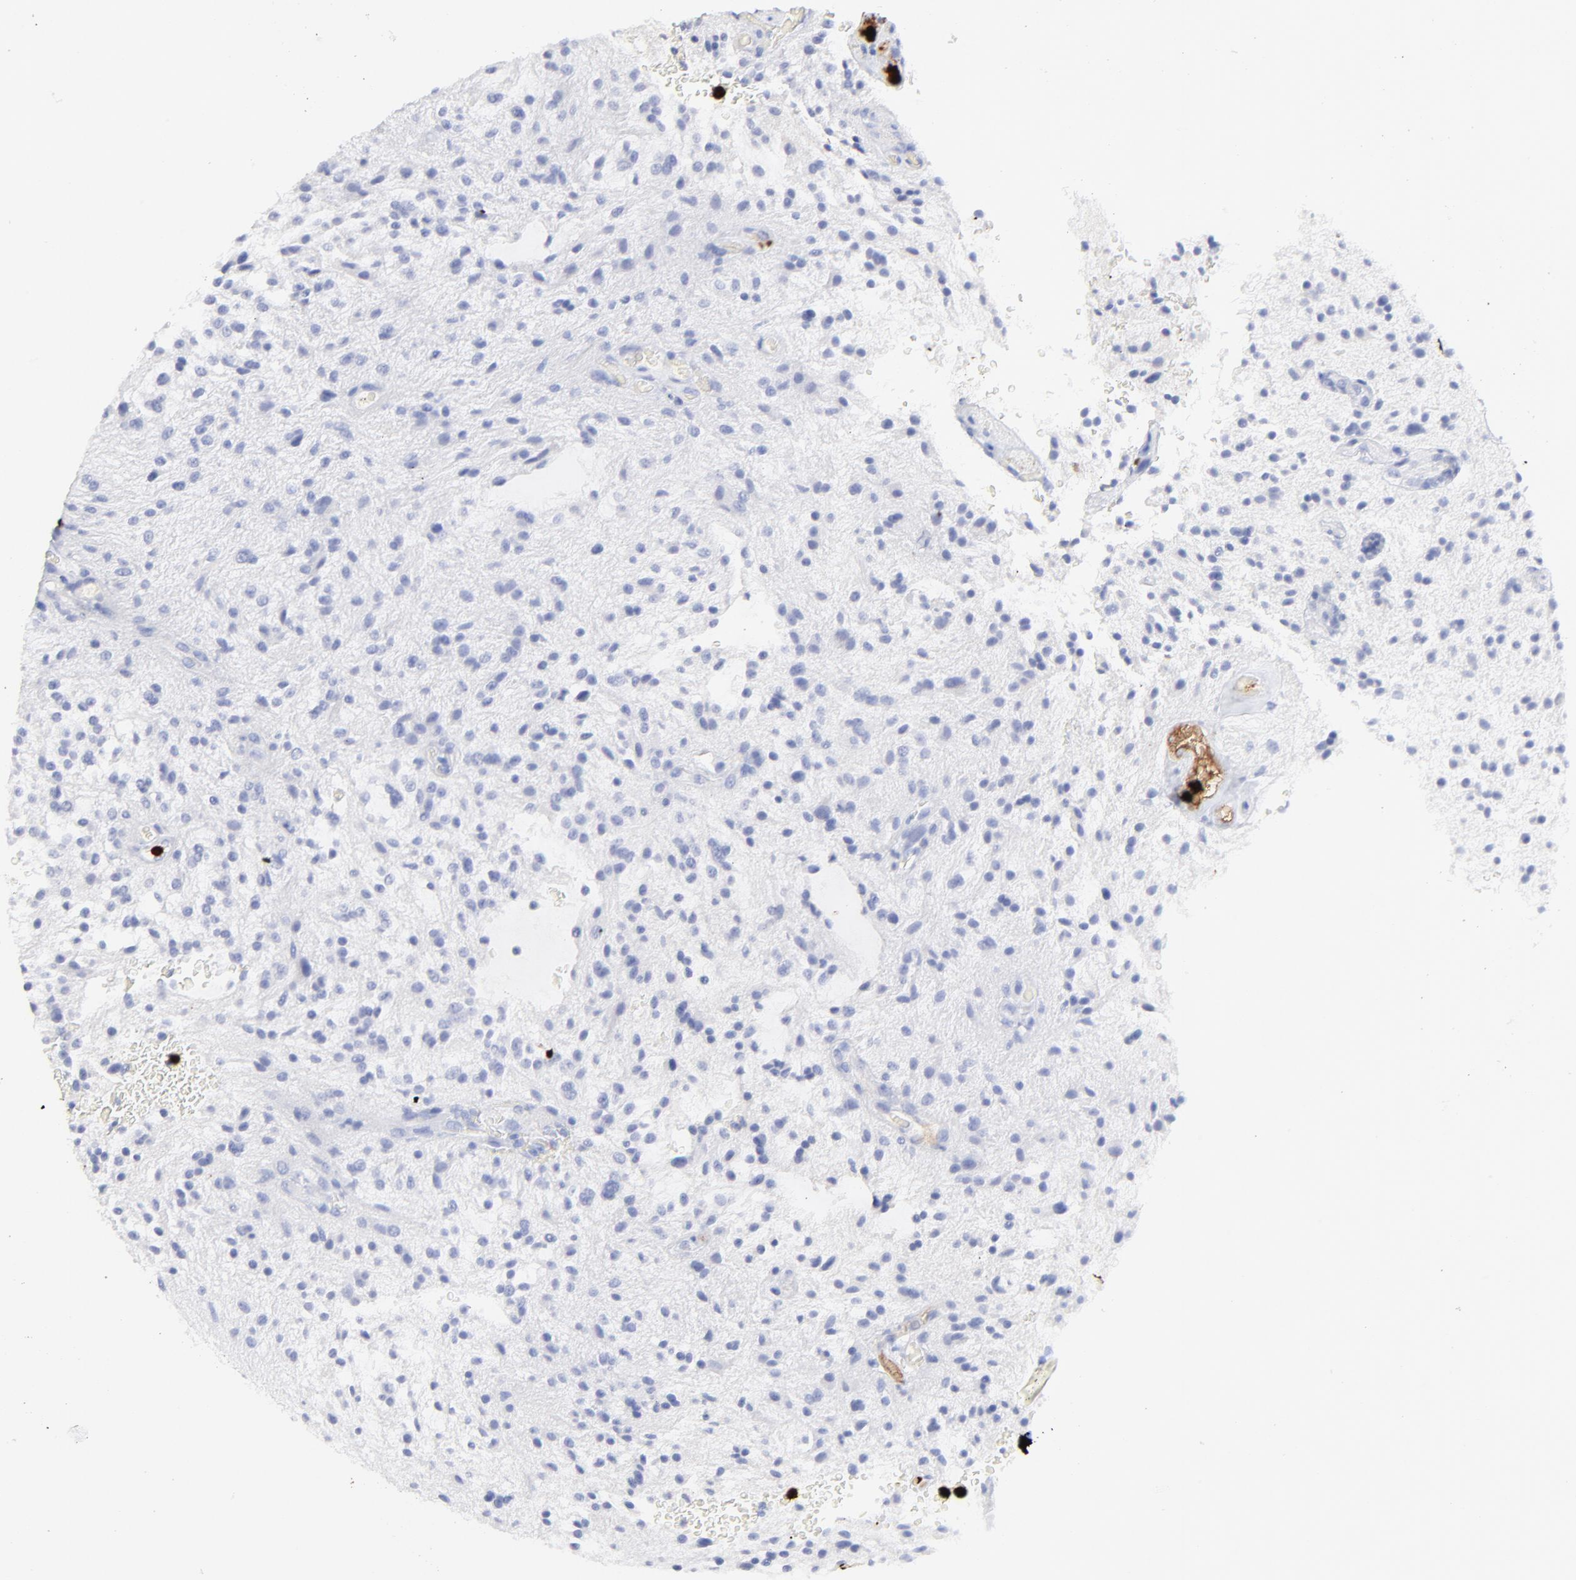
{"staining": {"intensity": "negative", "quantity": "none", "location": "none"}, "tissue": "glioma", "cell_type": "Tumor cells", "image_type": "cancer", "snomed": [{"axis": "morphology", "description": "Glioma, malignant, NOS"}, {"axis": "topography", "description": "Cerebellum"}], "caption": "IHC photomicrograph of glioma stained for a protein (brown), which exhibits no staining in tumor cells.", "gene": "S100A12", "patient": {"sex": "female", "age": 10}}